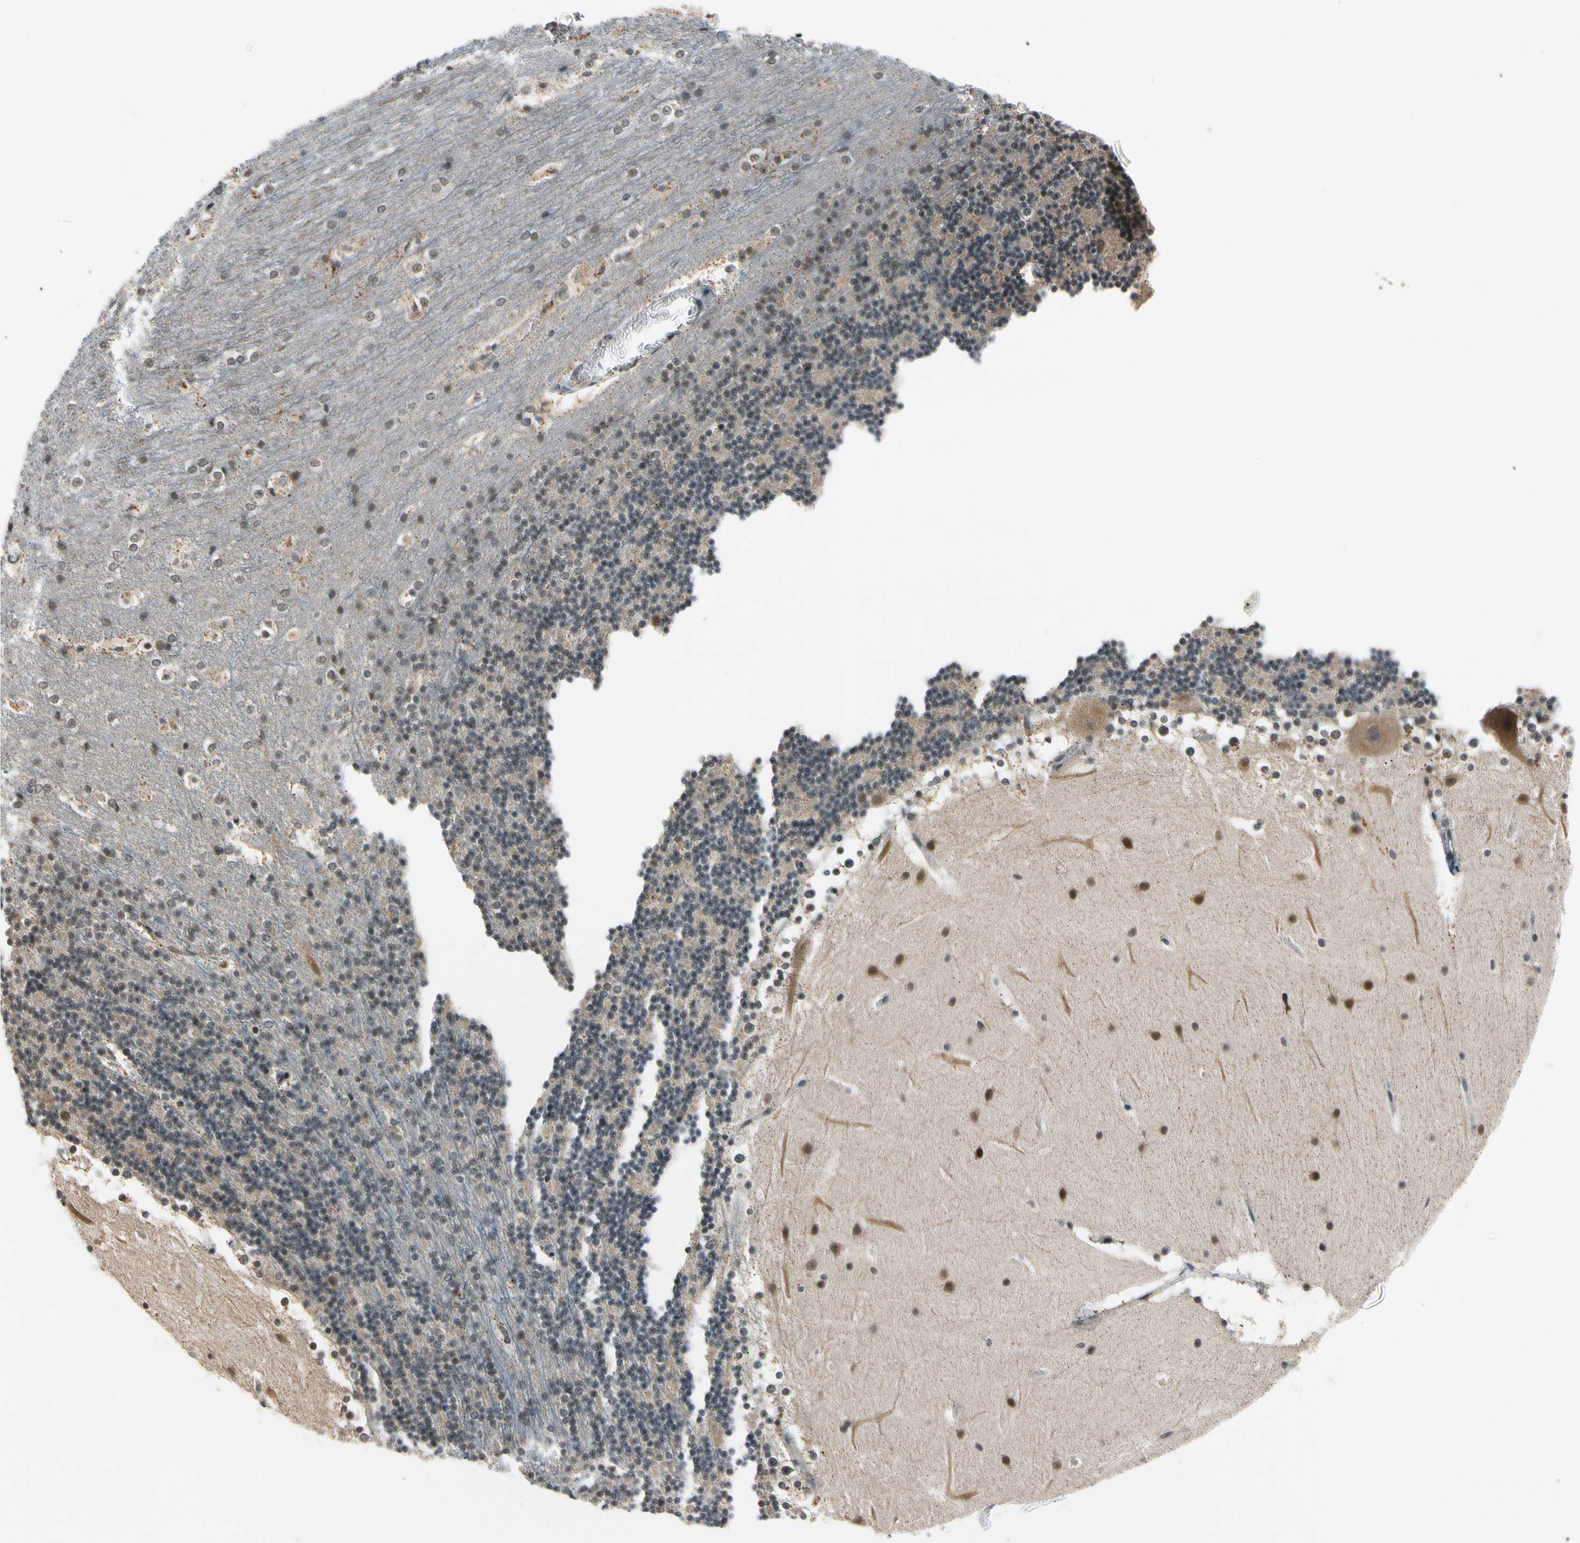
{"staining": {"intensity": "weak", "quantity": "<25%", "location": "nuclear"}, "tissue": "cerebellum", "cell_type": "Cells in granular layer", "image_type": "normal", "snomed": [{"axis": "morphology", "description": "Normal tissue, NOS"}, {"axis": "topography", "description": "Cerebellum"}], "caption": "IHC of unremarkable cerebellum exhibits no staining in cells in granular layer. (Brightfield microscopy of DAB (3,3'-diaminobenzidine) IHC at high magnification).", "gene": "TAF12", "patient": {"sex": "female", "age": 19}}